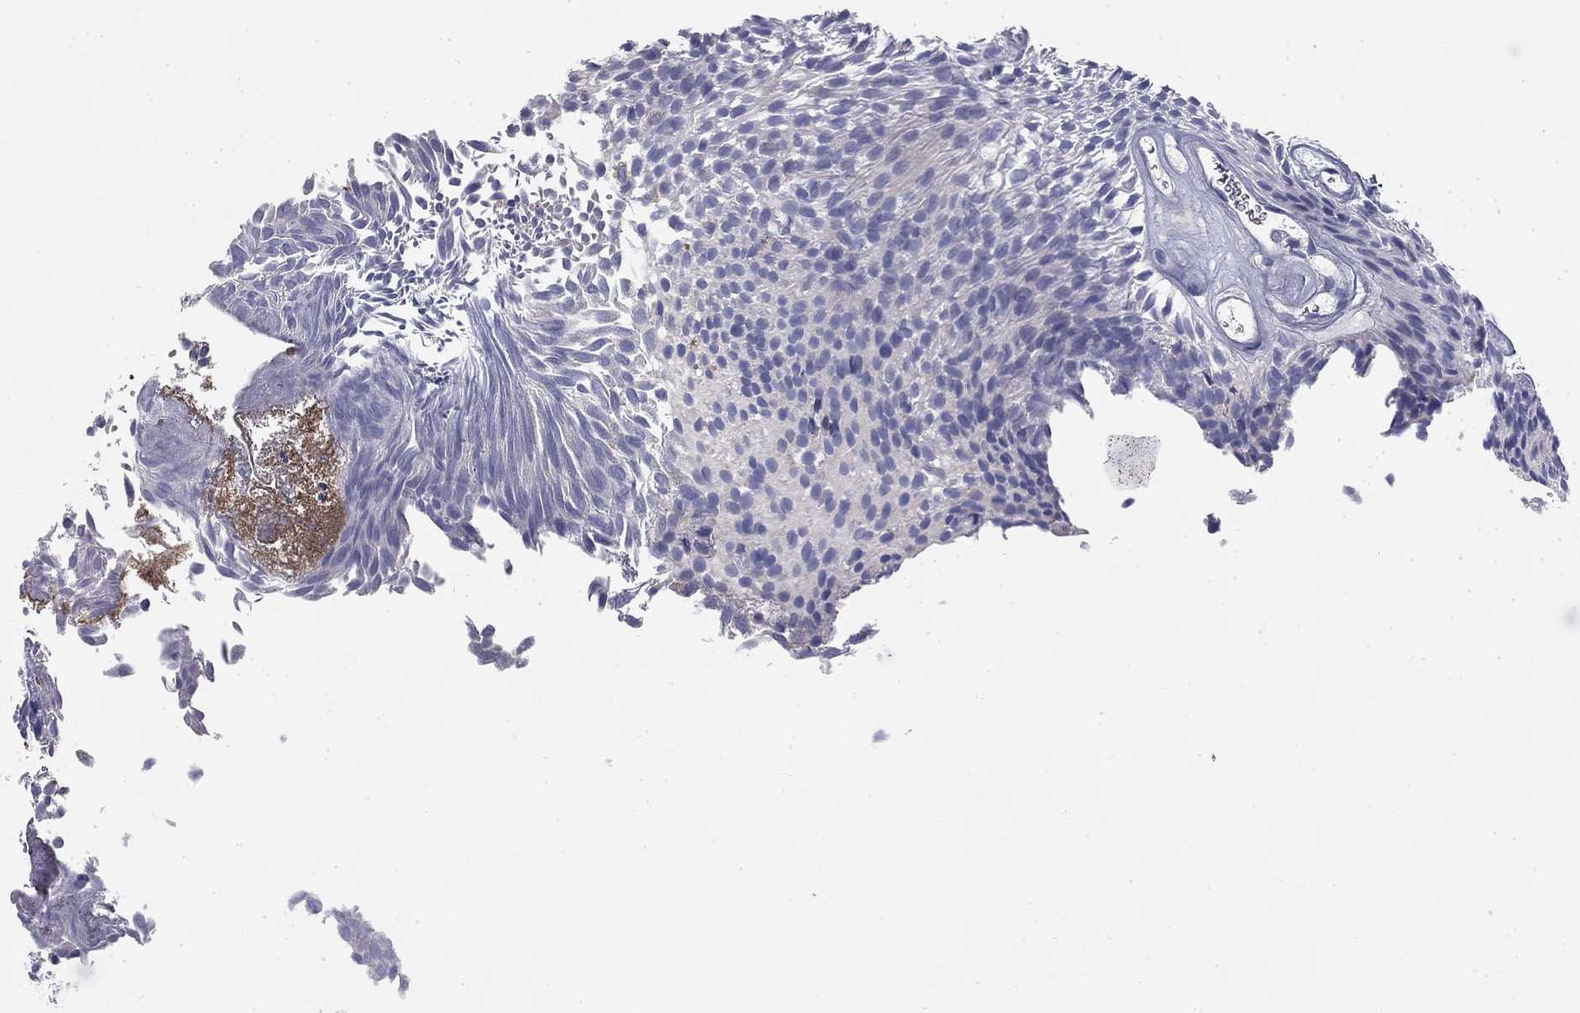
{"staining": {"intensity": "negative", "quantity": "none", "location": "none"}, "tissue": "urothelial cancer", "cell_type": "Tumor cells", "image_type": "cancer", "snomed": [{"axis": "morphology", "description": "Urothelial carcinoma, Low grade"}, {"axis": "topography", "description": "Urinary bladder"}], "caption": "Urothelial cancer was stained to show a protein in brown. There is no significant expression in tumor cells. (DAB (3,3'-diaminobenzidine) IHC, high magnification).", "gene": "CPLX4", "patient": {"sex": "male", "age": 52}}